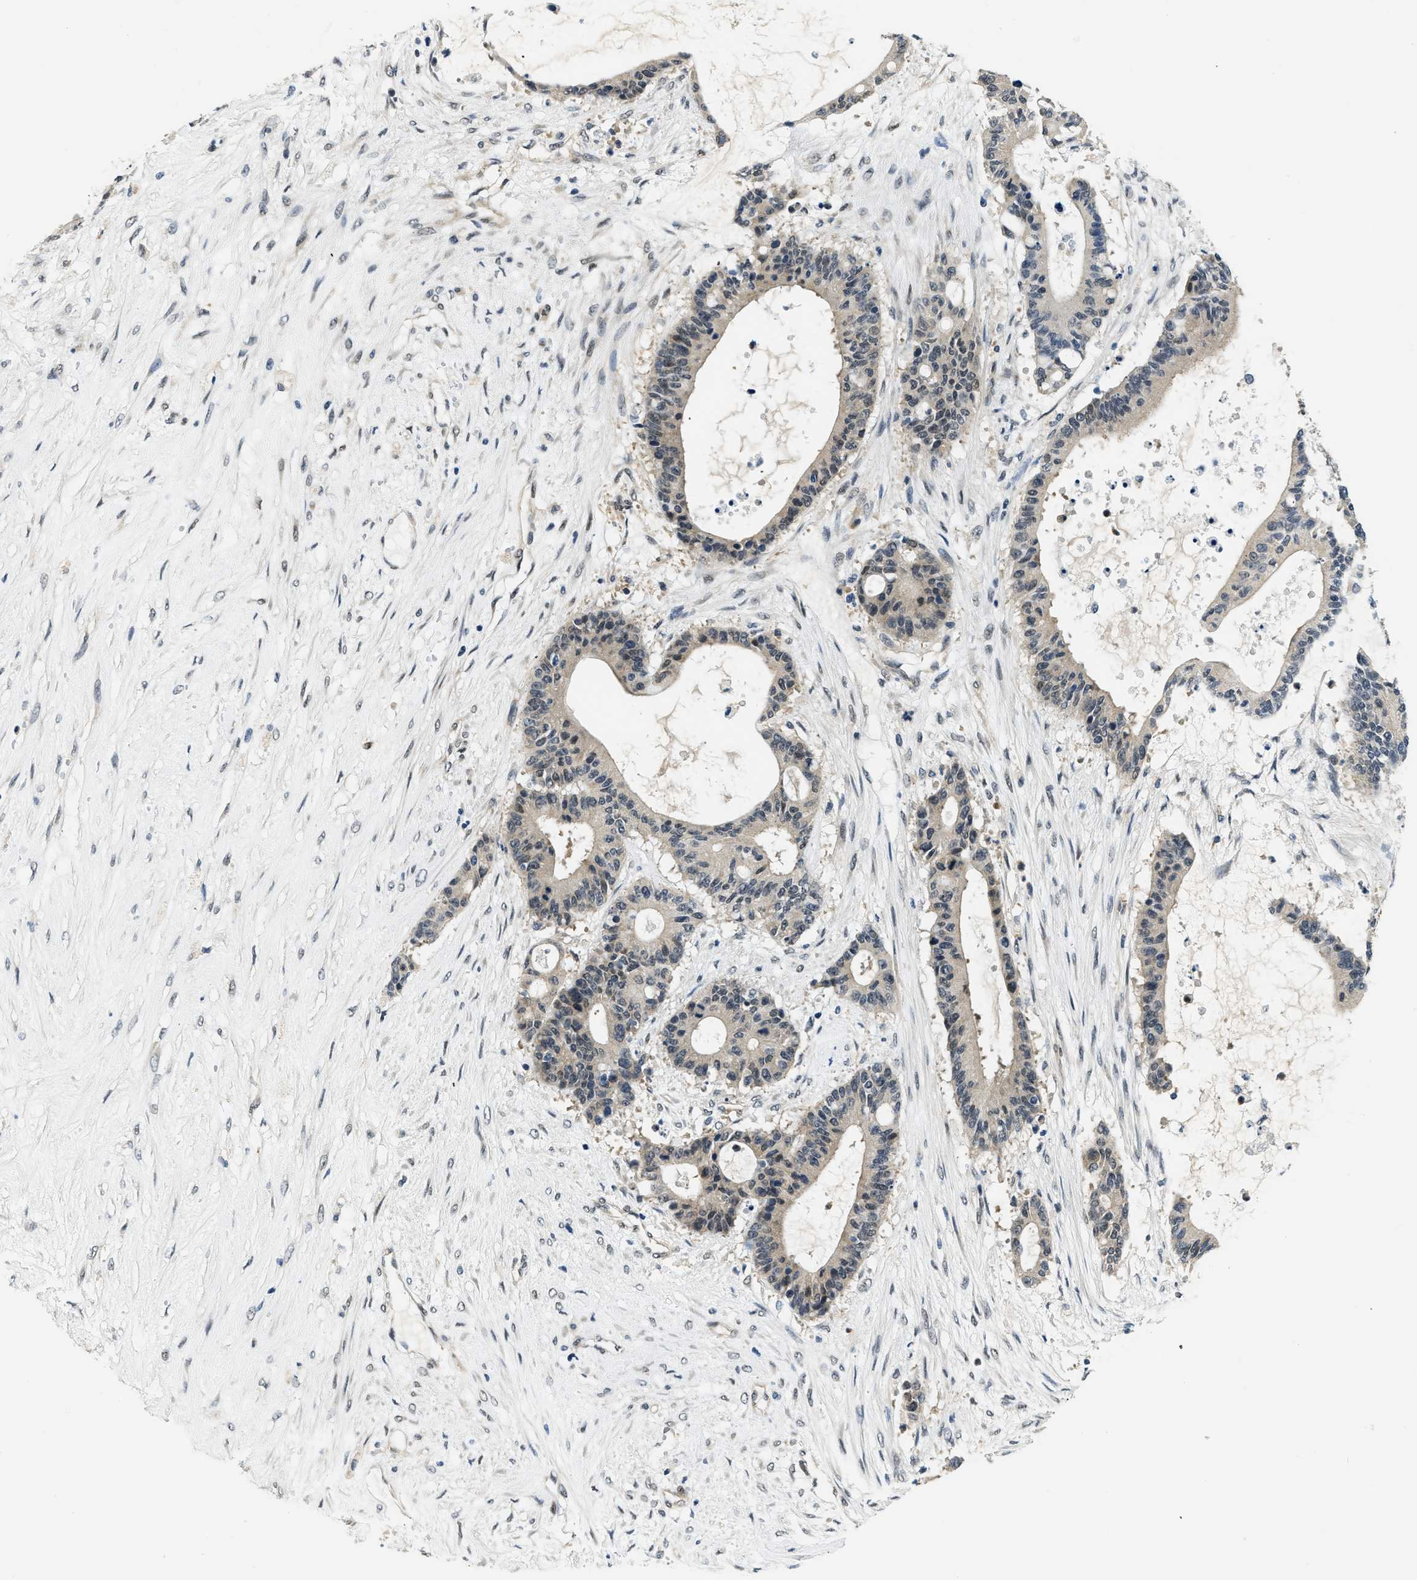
{"staining": {"intensity": "weak", "quantity": ">75%", "location": "cytoplasmic/membranous"}, "tissue": "liver cancer", "cell_type": "Tumor cells", "image_type": "cancer", "snomed": [{"axis": "morphology", "description": "Cholangiocarcinoma"}, {"axis": "topography", "description": "Liver"}], "caption": "Weak cytoplasmic/membranous expression for a protein is appreciated in about >75% of tumor cells of liver cancer (cholangiocarcinoma) using immunohistochemistry (IHC).", "gene": "SMAD4", "patient": {"sex": "female", "age": 73}}